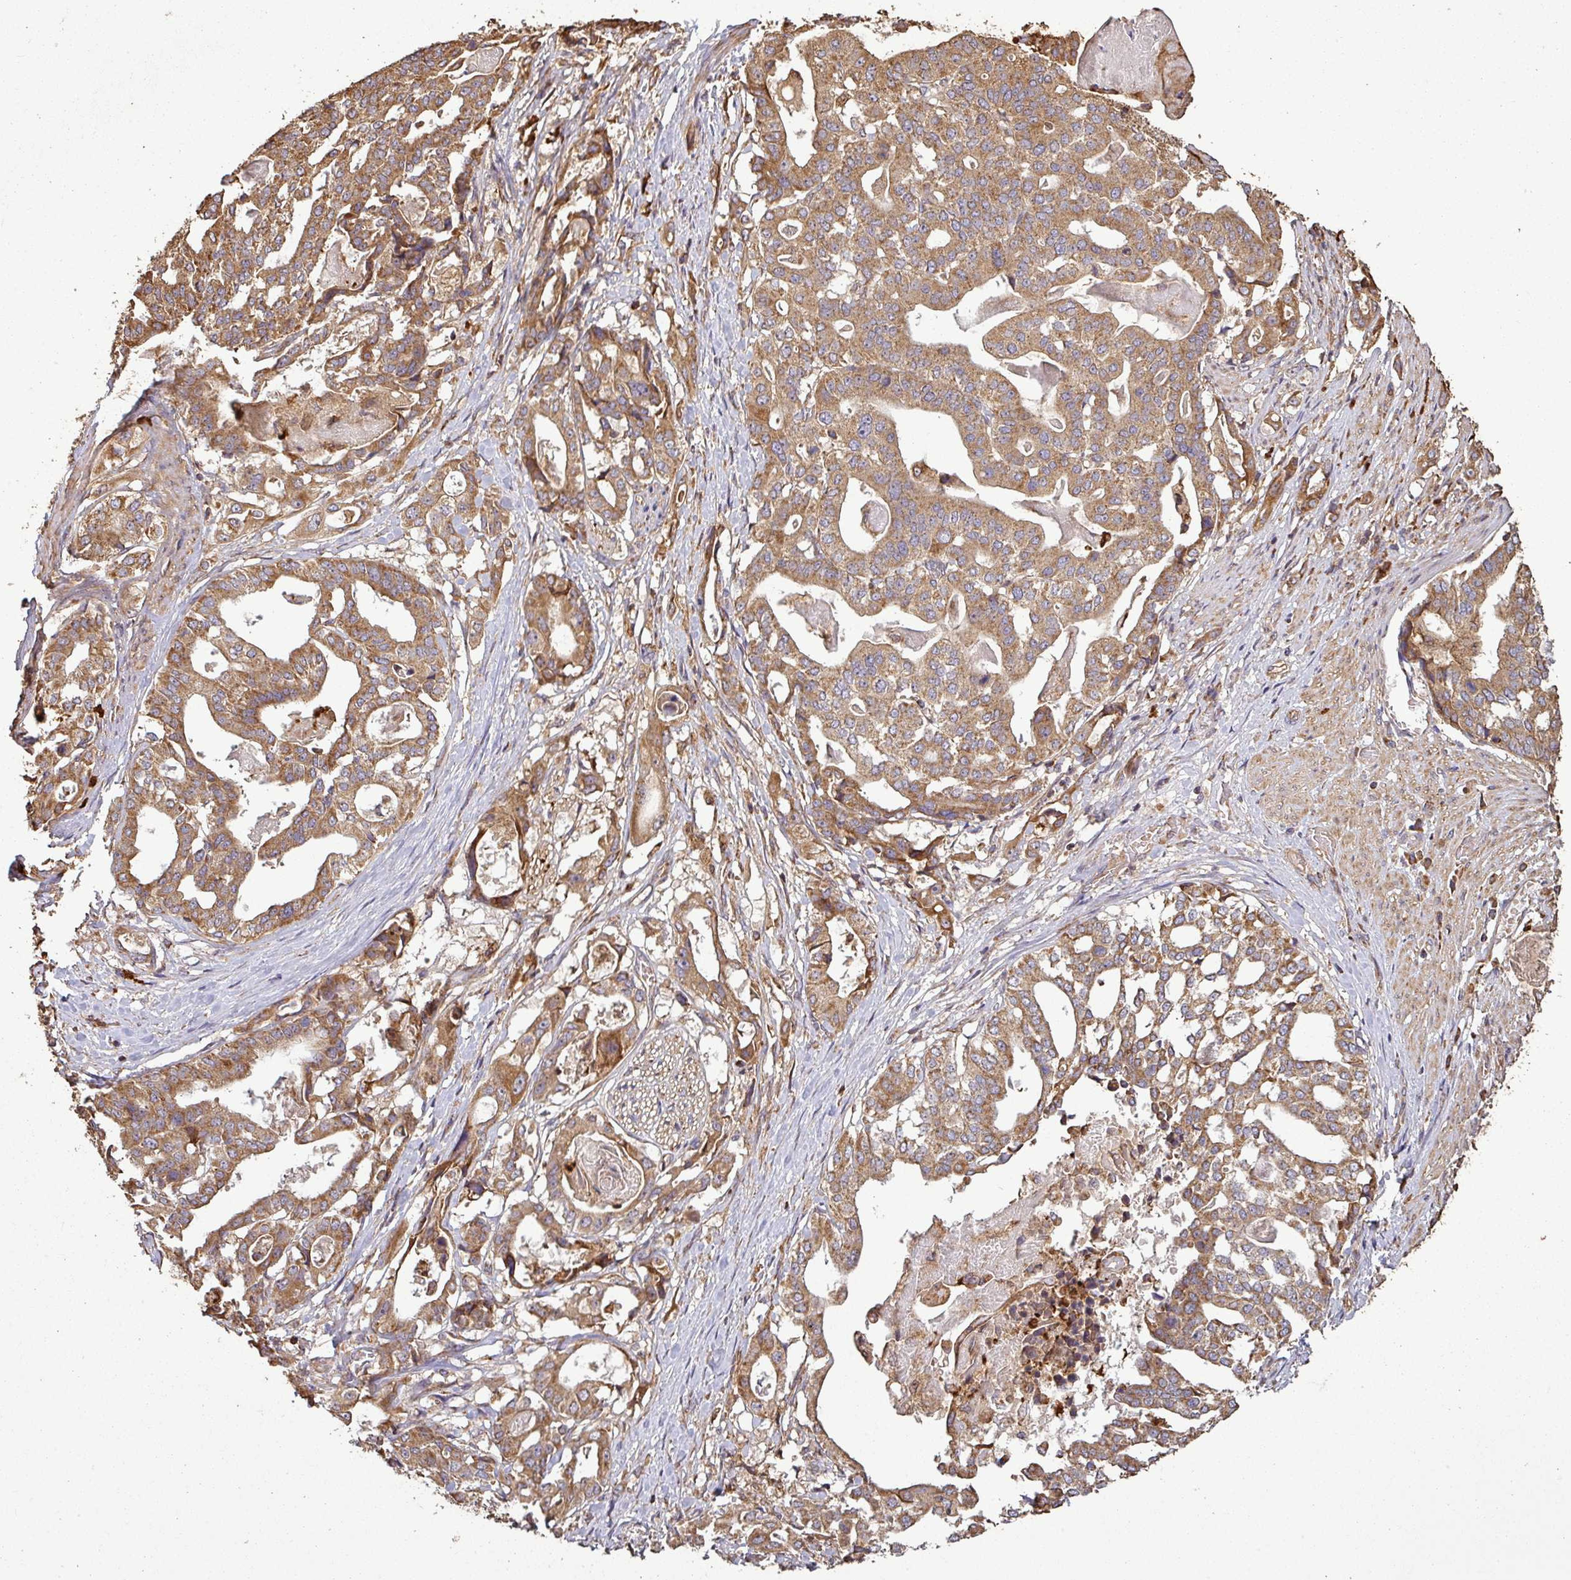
{"staining": {"intensity": "moderate", "quantity": ">75%", "location": "cytoplasmic/membranous"}, "tissue": "stomach cancer", "cell_type": "Tumor cells", "image_type": "cancer", "snomed": [{"axis": "morphology", "description": "Adenocarcinoma, NOS"}, {"axis": "topography", "description": "Stomach"}], "caption": "Brown immunohistochemical staining in human stomach adenocarcinoma exhibits moderate cytoplasmic/membranous staining in about >75% of tumor cells. (Brightfield microscopy of DAB IHC at high magnification).", "gene": "PLEKHM1", "patient": {"sex": "male", "age": 48}}